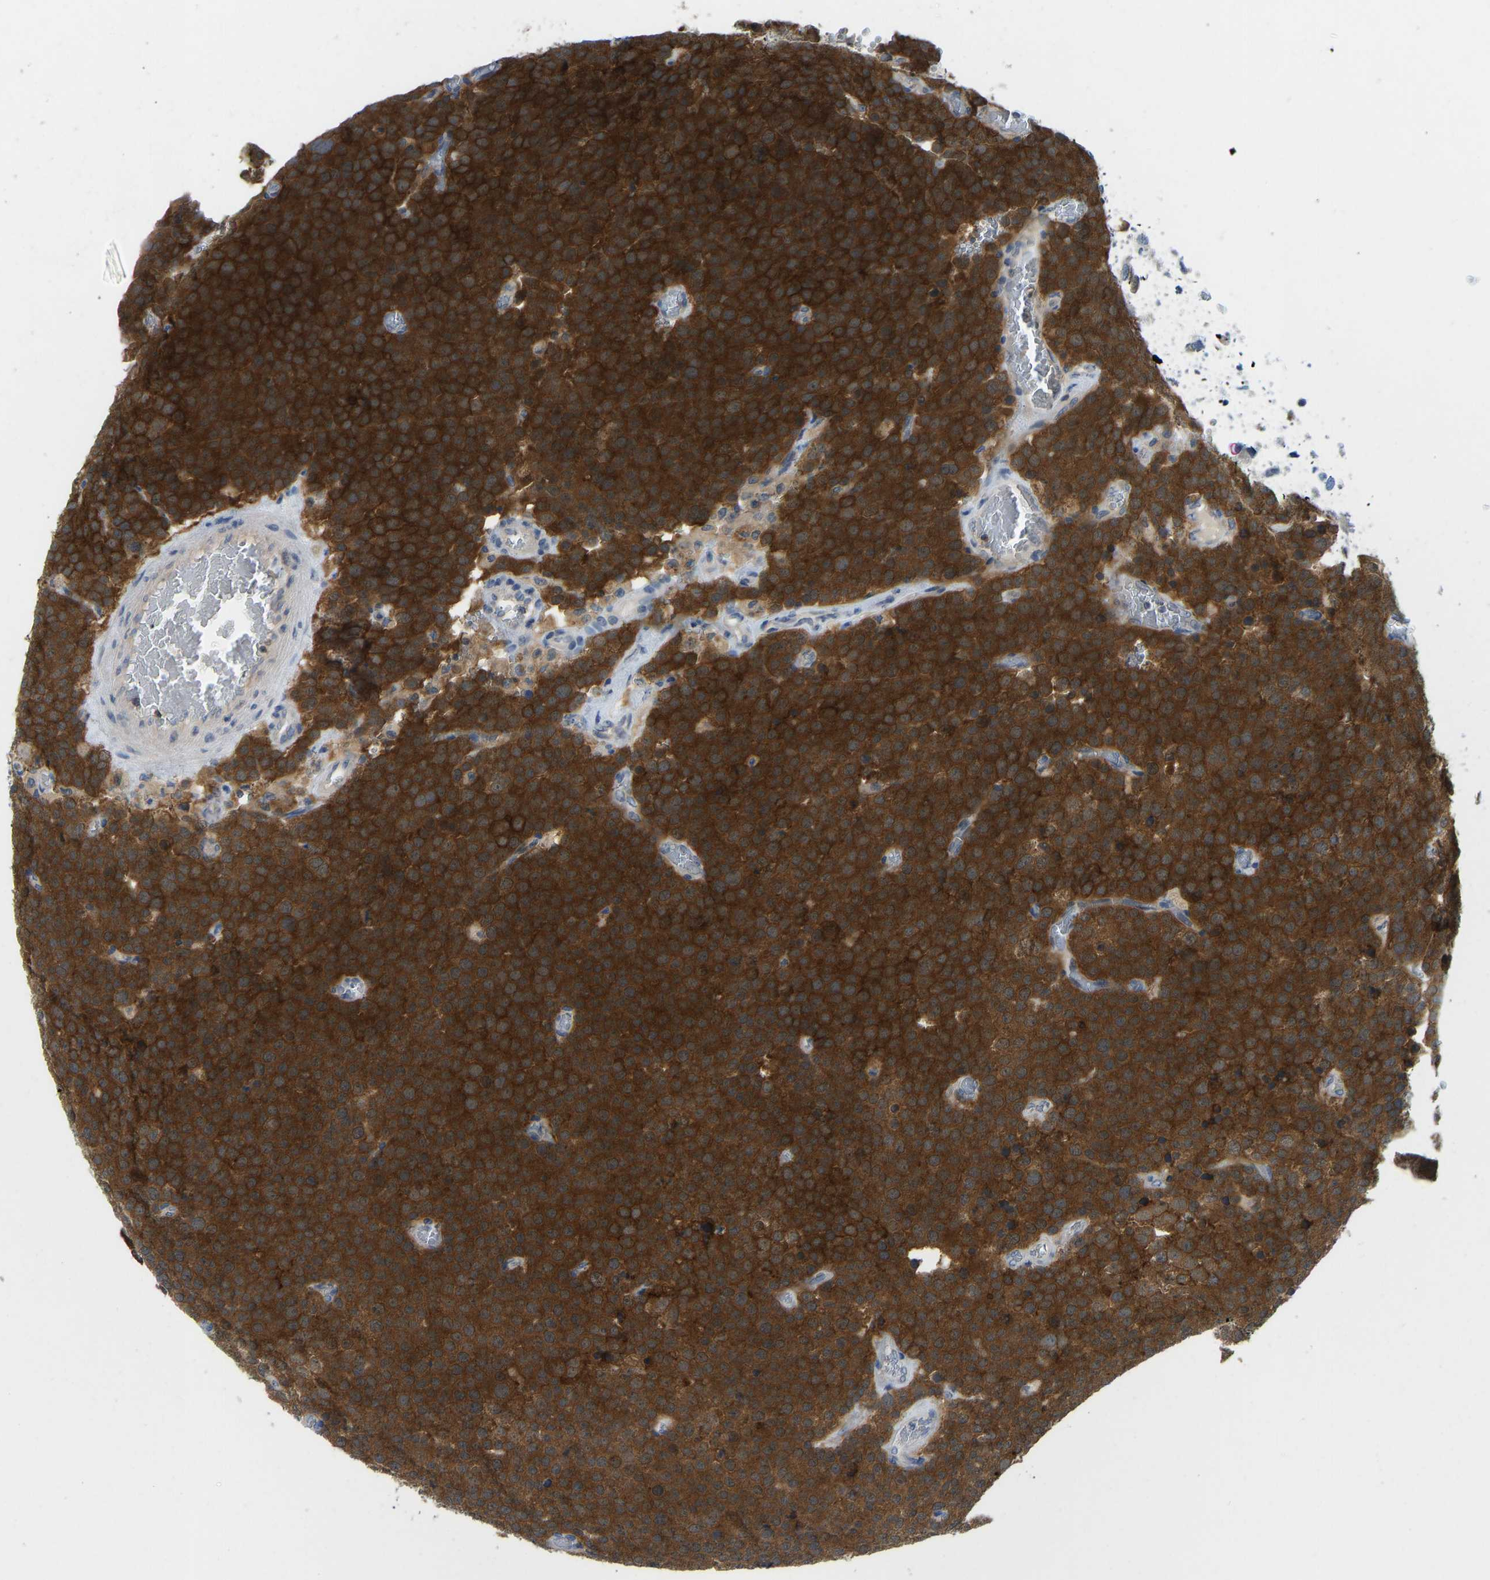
{"staining": {"intensity": "strong", "quantity": ">75%", "location": "cytoplasmic/membranous"}, "tissue": "testis cancer", "cell_type": "Tumor cells", "image_type": "cancer", "snomed": [{"axis": "morphology", "description": "Normal tissue, NOS"}, {"axis": "morphology", "description": "Seminoma, NOS"}, {"axis": "topography", "description": "Testis"}], "caption": "Strong cytoplasmic/membranous protein positivity is seen in about >75% of tumor cells in seminoma (testis).", "gene": "NDRG3", "patient": {"sex": "male", "age": 71}}